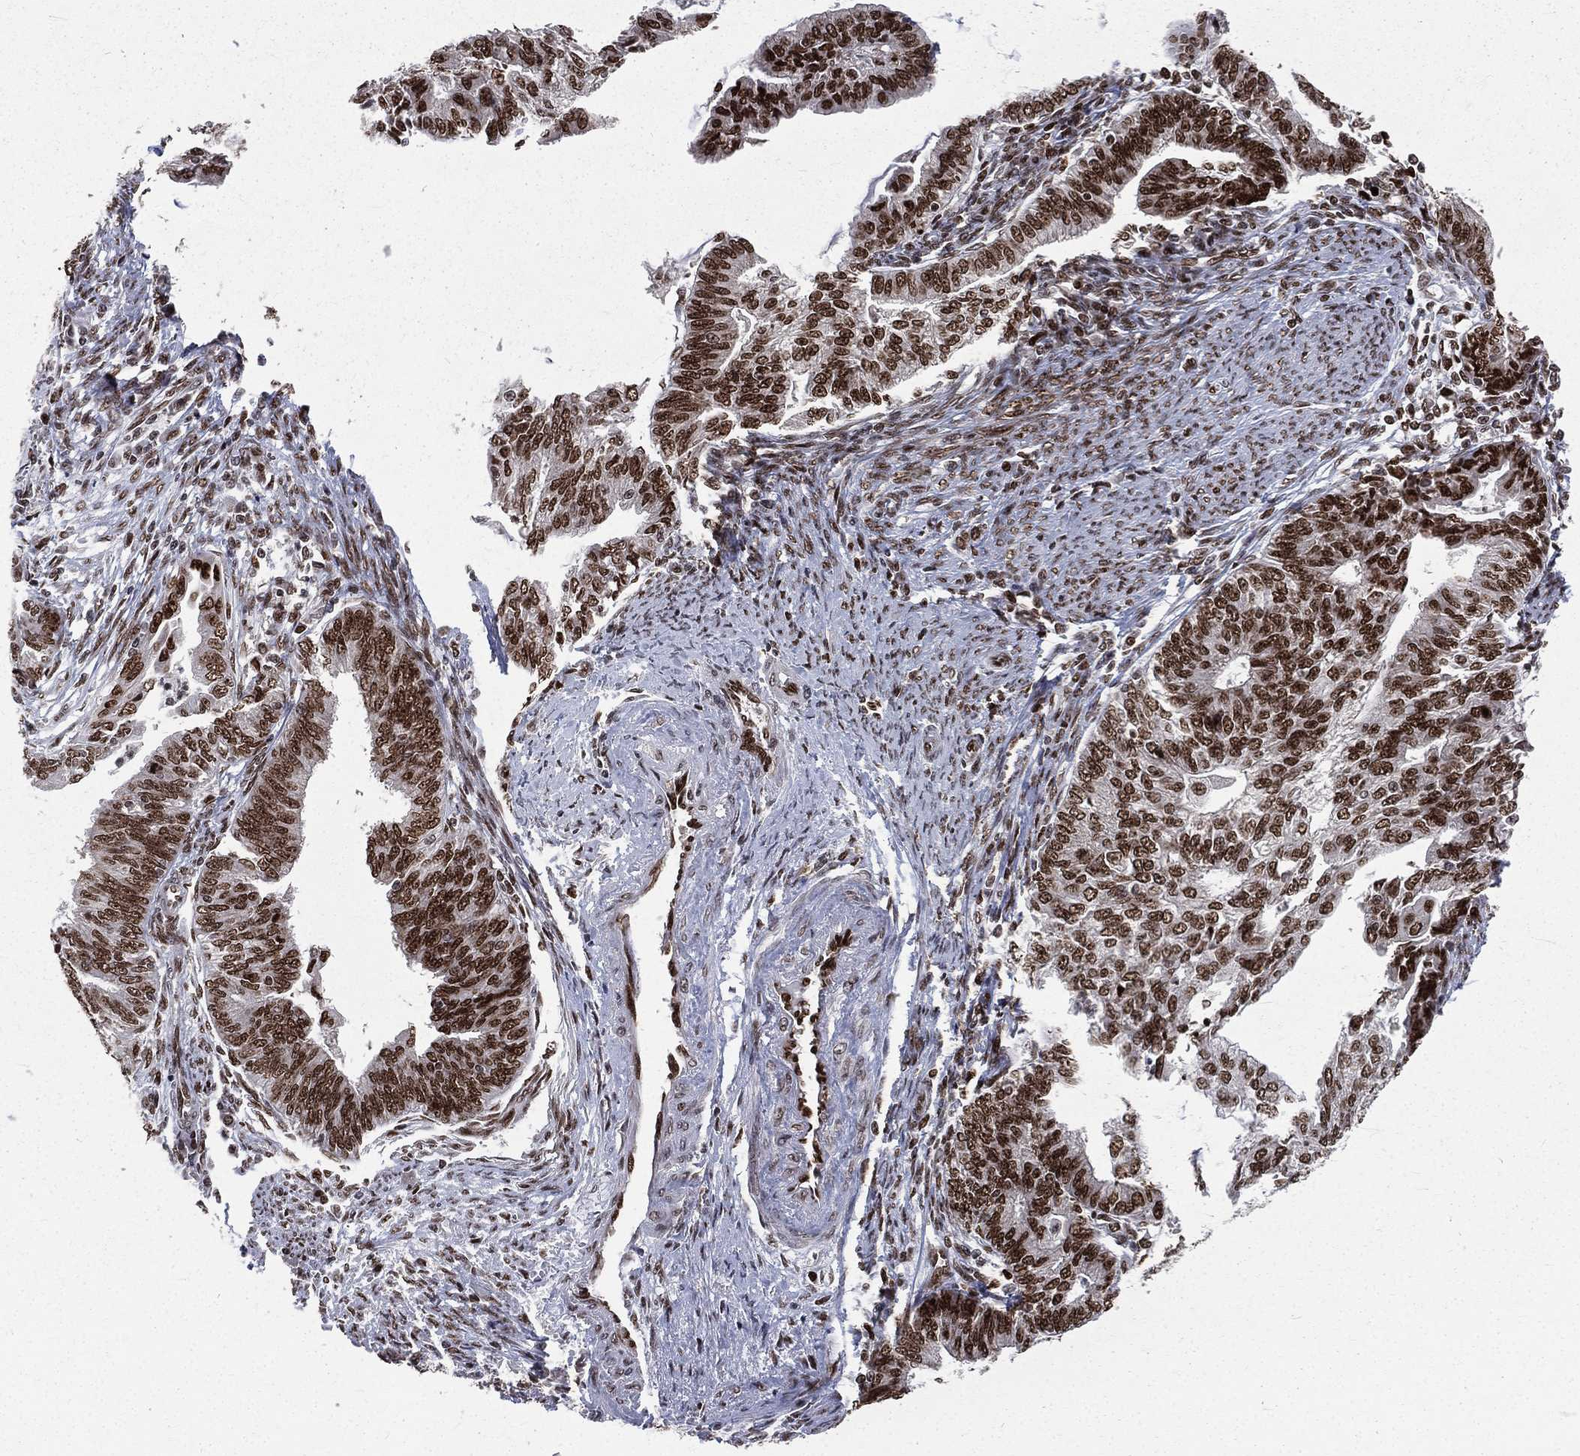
{"staining": {"intensity": "strong", "quantity": ">75%", "location": "nuclear"}, "tissue": "endometrial cancer", "cell_type": "Tumor cells", "image_type": "cancer", "snomed": [{"axis": "morphology", "description": "Adenocarcinoma, NOS"}, {"axis": "topography", "description": "Endometrium"}], "caption": "IHC (DAB) staining of endometrial cancer (adenocarcinoma) displays strong nuclear protein staining in approximately >75% of tumor cells.", "gene": "POLB", "patient": {"sex": "female", "age": 82}}